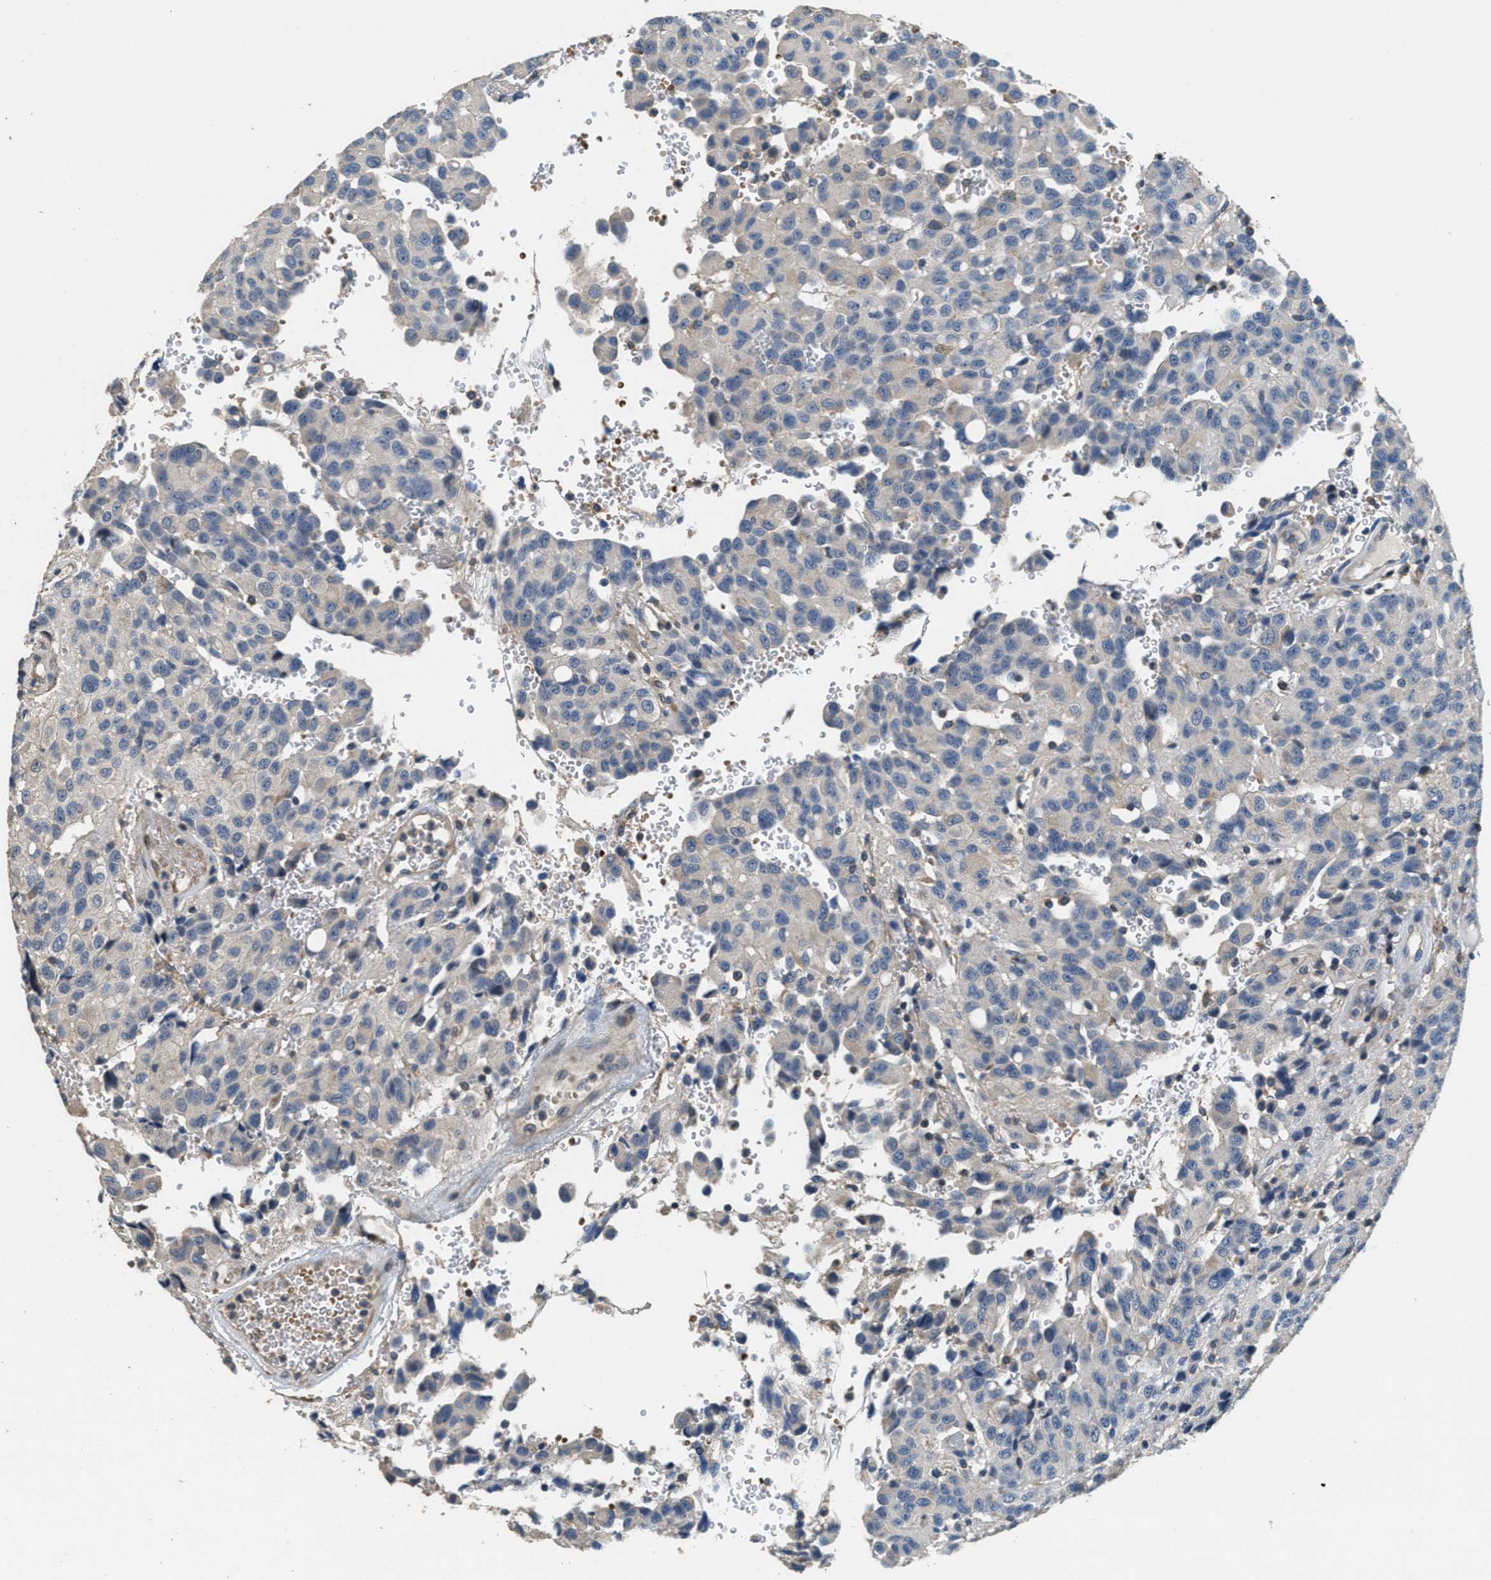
{"staining": {"intensity": "negative", "quantity": "none", "location": "none"}, "tissue": "glioma", "cell_type": "Tumor cells", "image_type": "cancer", "snomed": [{"axis": "morphology", "description": "Glioma, malignant, High grade"}, {"axis": "topography", "description": "Brain"}], "caption": "Immunohistochemical staining of human malignant glioma (high-grade) demonstrates no significant expression in tumor cells.", "gene": "DGKE", "patient": {"sex": "male", "age": 32}}